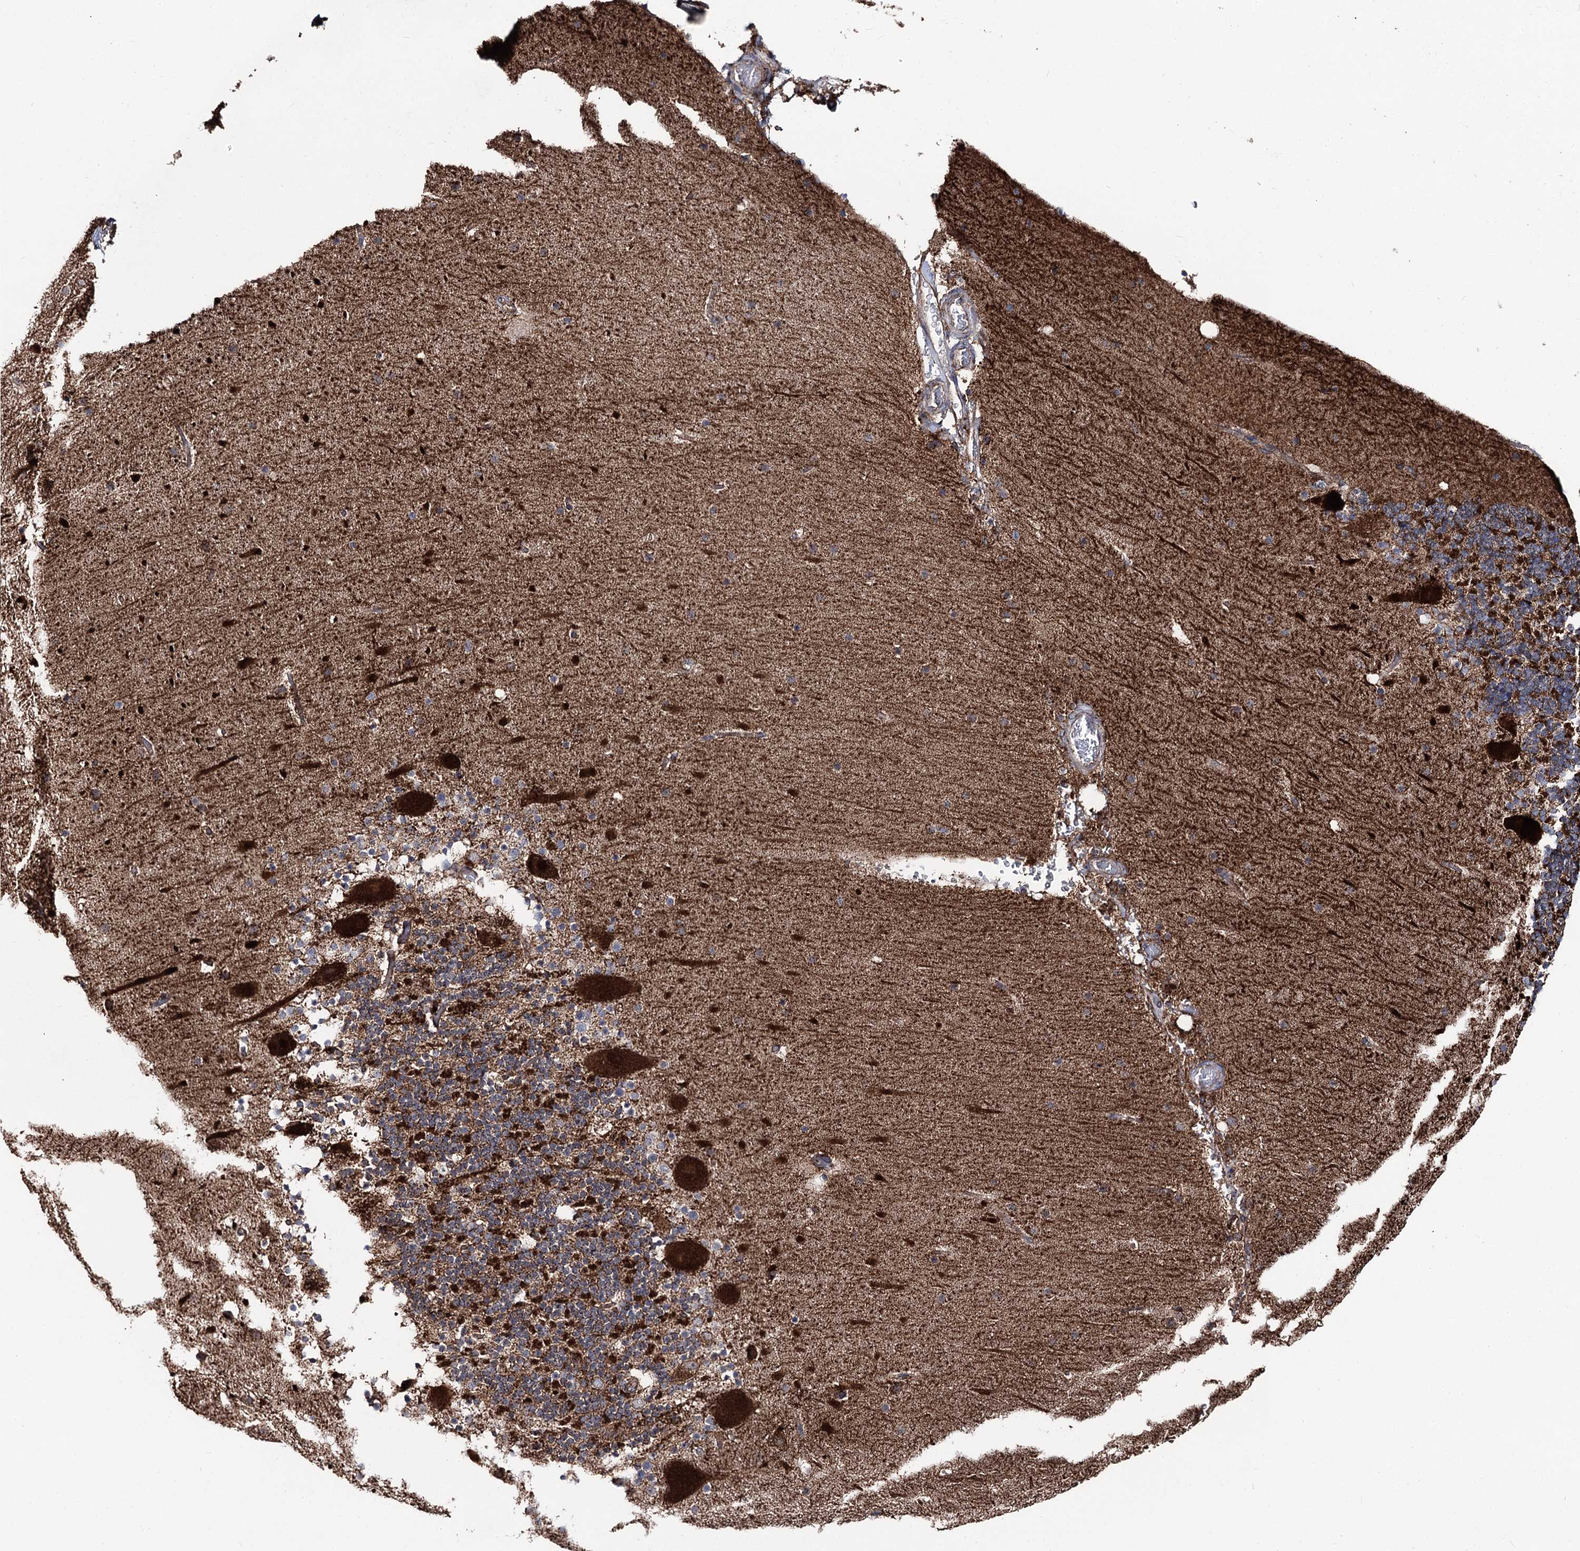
{"staining": {"intensity": "strong", "quantity": ">75%", "location": "cytoplasmic/membranous"}, "tissue": "cerebellum", "cell_type": "Cells in granular layer", "image_type": "normal", "snomed": [{"axis": "morphology", "description": "Normal tissue, NOS"}, {"axis": "topography", "description": "Cerebellum"}], "caption": "An image of cerebellum stained for a protein shows strong cytoplasmic/membranous brown staining in cells in granular layer. (brown staining indicates protein expression, while blue staining denotes nuclei).", "gene": "MSANTD2", "patient": {"sex": "male", "age": 57}}